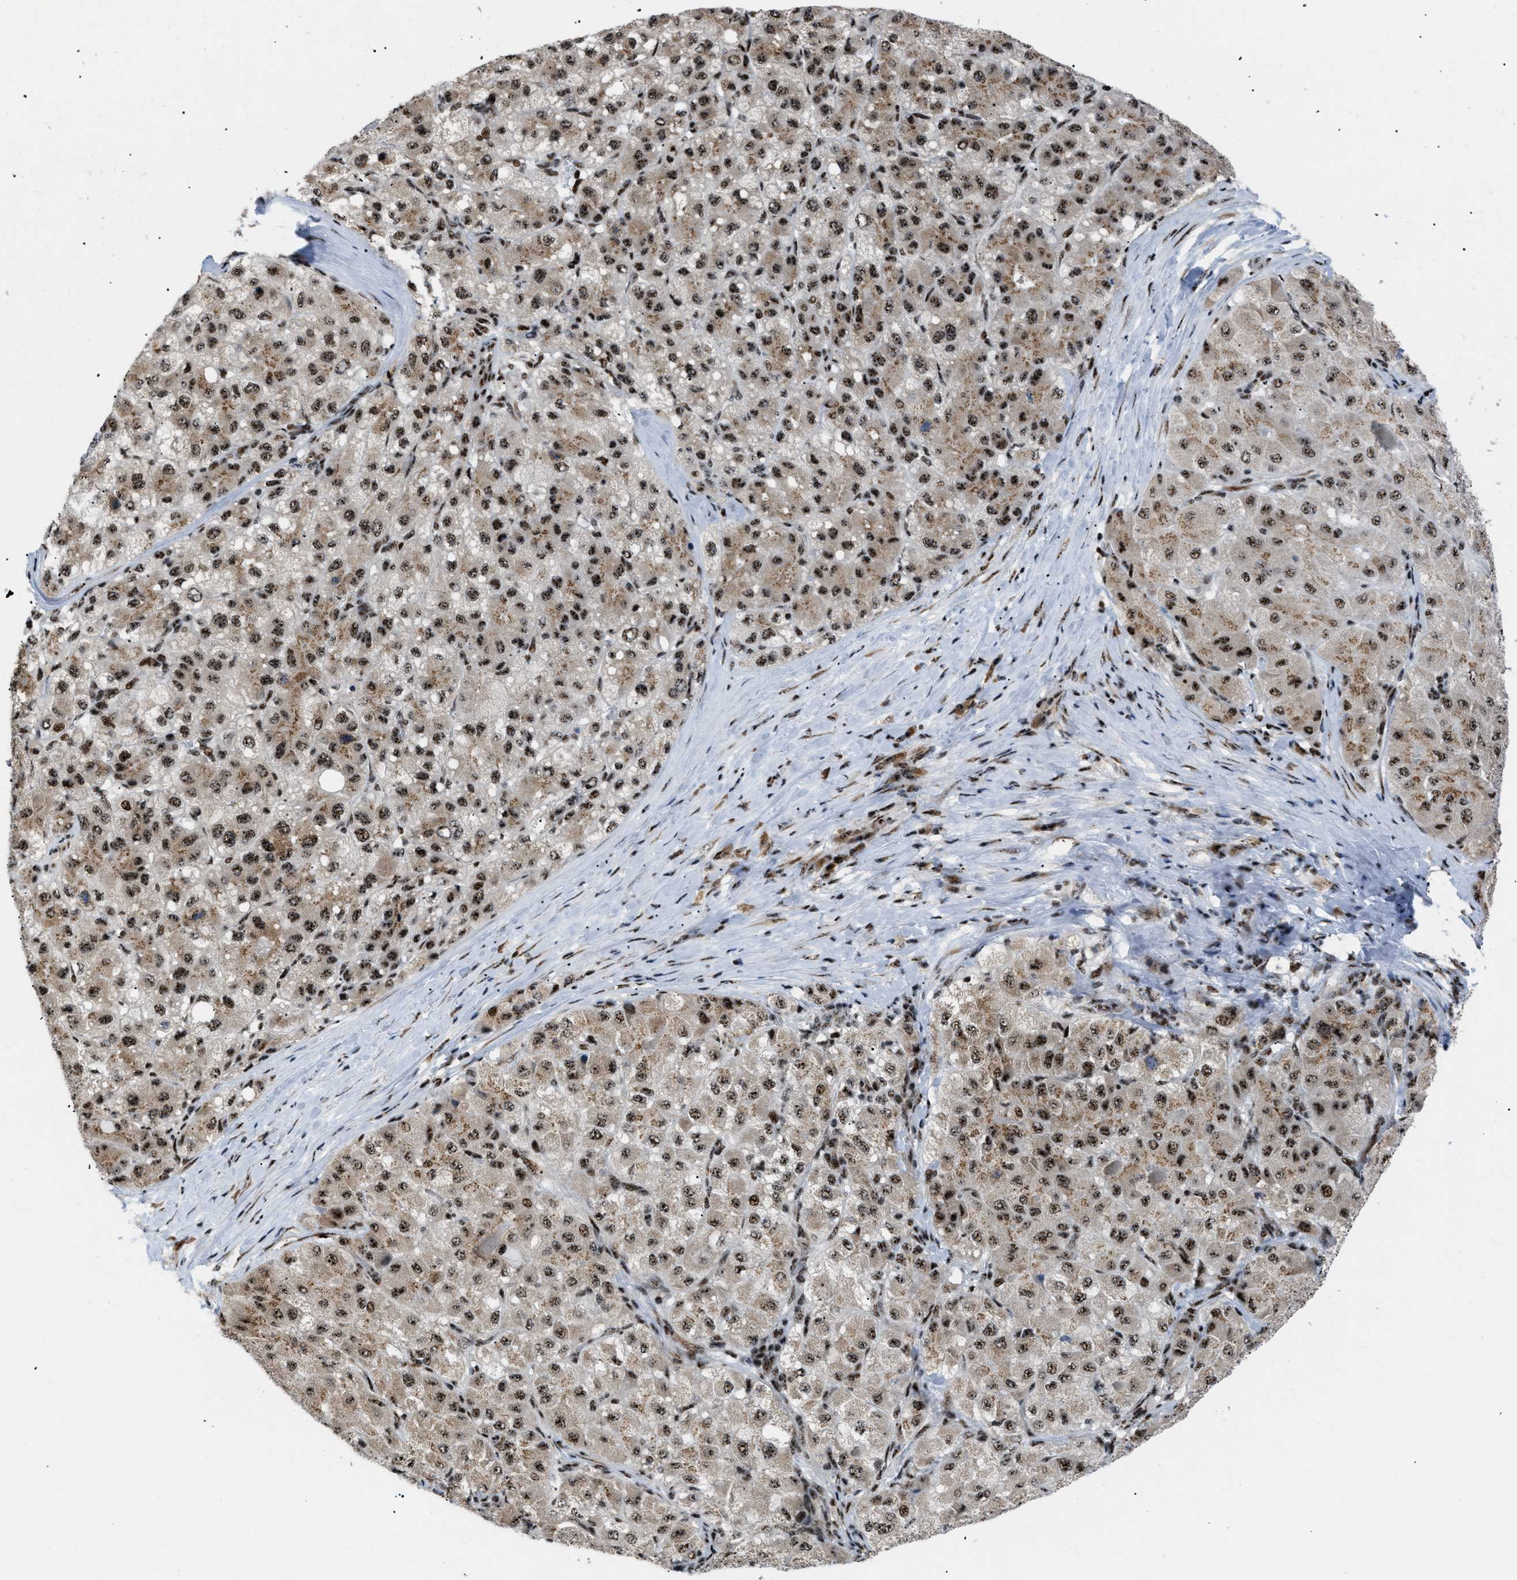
{"staining": {"intensity": "moderate", "quantity": ">75%", "location": "cytoplasmic/membranous,nuclear"}, "tissue": "liver cancer", "cell_type": "Tumor cells", "image_type": "cancer", "snomed": [{"axis": "morphology", "description": "Carcinoma, Hepatocellular, NOS"}, {"axis": "topography", "description": "Liver"}], "caption": "DAB (3,3'-diaminobenzidine) immunohistochemical staining of human liver hepatocellular carcinoma exhibits moderate cytoplasmic/membranous and nuclear protein staining in approximately >75% of tumor cells.", "gene": "CDR2", "patient": {"sex": "male", "age": 80}}